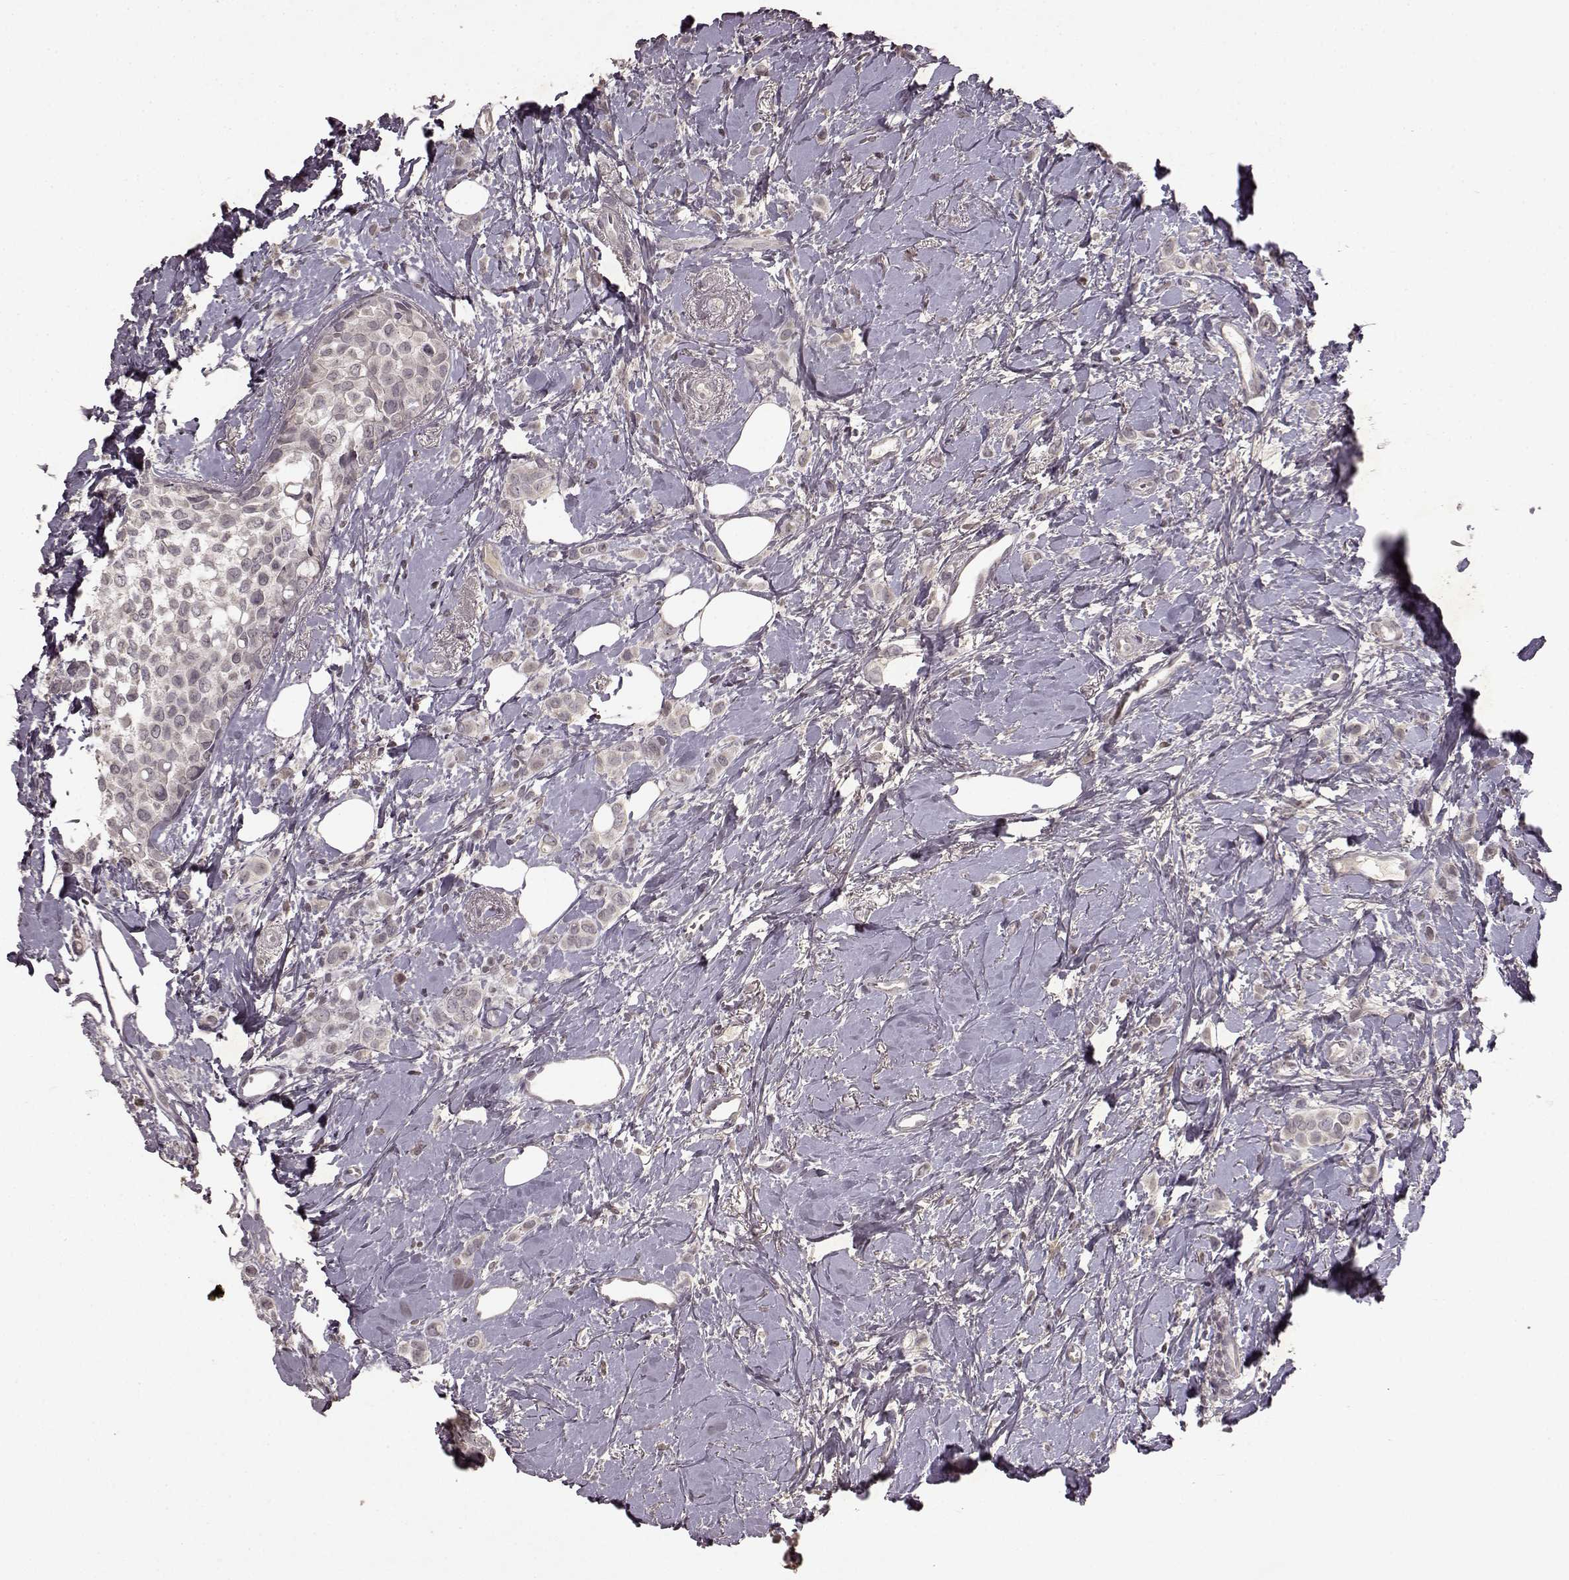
{"staining": {"intensity": "weak", "quantity": "<25%", "location": "cytoplasmic/membranous"}, "tissue": "breast cancer", "cell_type": "Tumor cells", "image_type": "cancer", "snomed": [{"axis": "morphology", "description": "Lobular carcinoma"}, {"axis": "topography", "description": "Breast"}], "caption": "There is no significant expression in tumor cells of breast cancer (lobular carcinoma).", "gene": "LHB", "patient": {"sex": "female", "age": 66}}